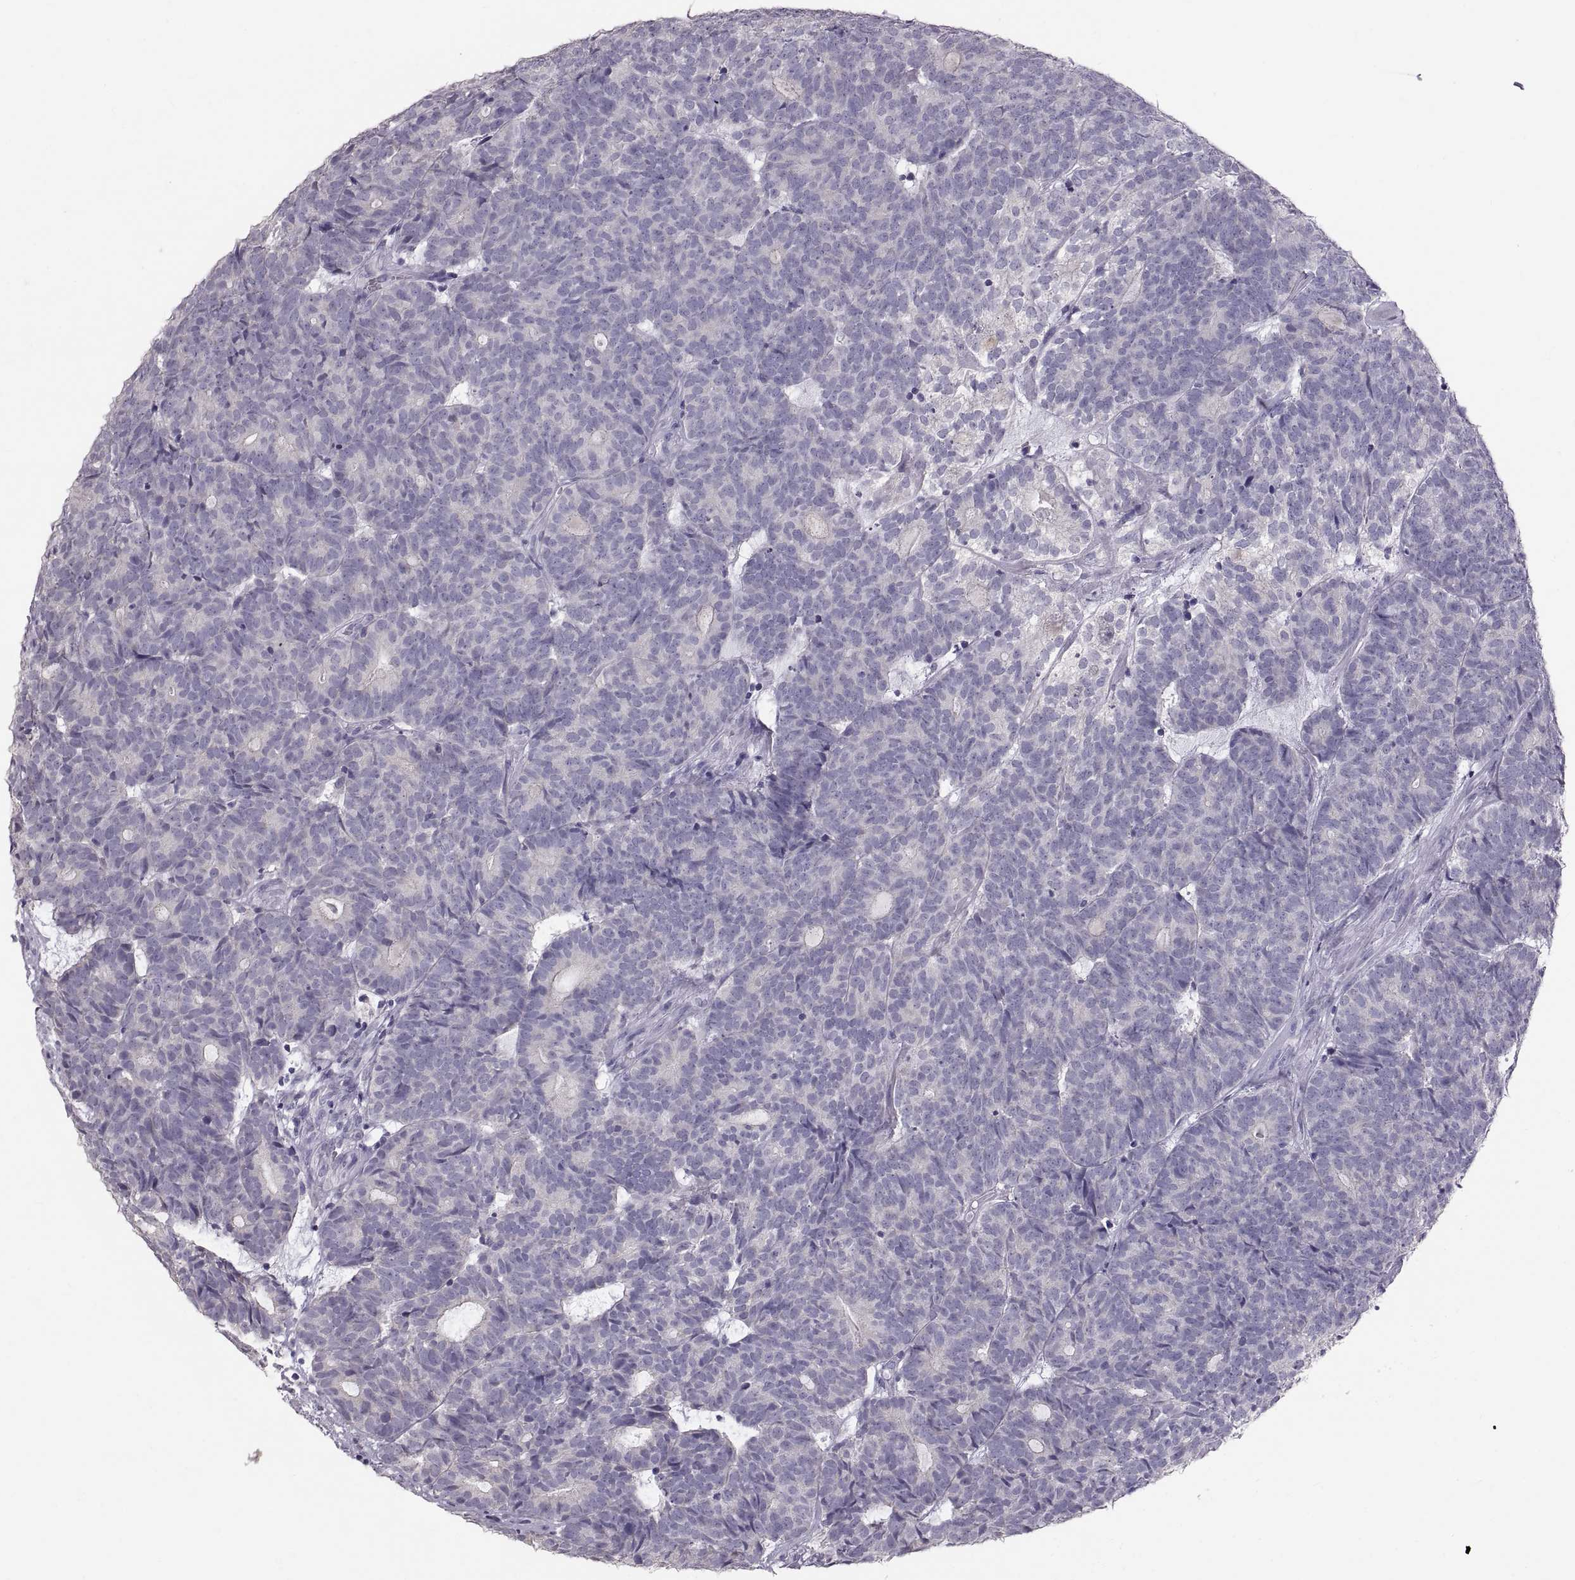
{"staining": {"intensity": "negative", "quantity": "none", "location": "none"}, "tissue": "head and neck cancer", "cell_type": "Tumor cells", "image_type": "cancer", "snomed": [{"axis": "morphology", "description": "Adenocarcinoma, NOS"}, {"axis": "topography", "description": "Head-Neck"}], "caption": "The IHC micrograph has no significant expression in tumor cells of head and neck adenocarcinoma tissue.", "gene": "WBP2NL", "patient": {"sex": "female", "age": 81}}